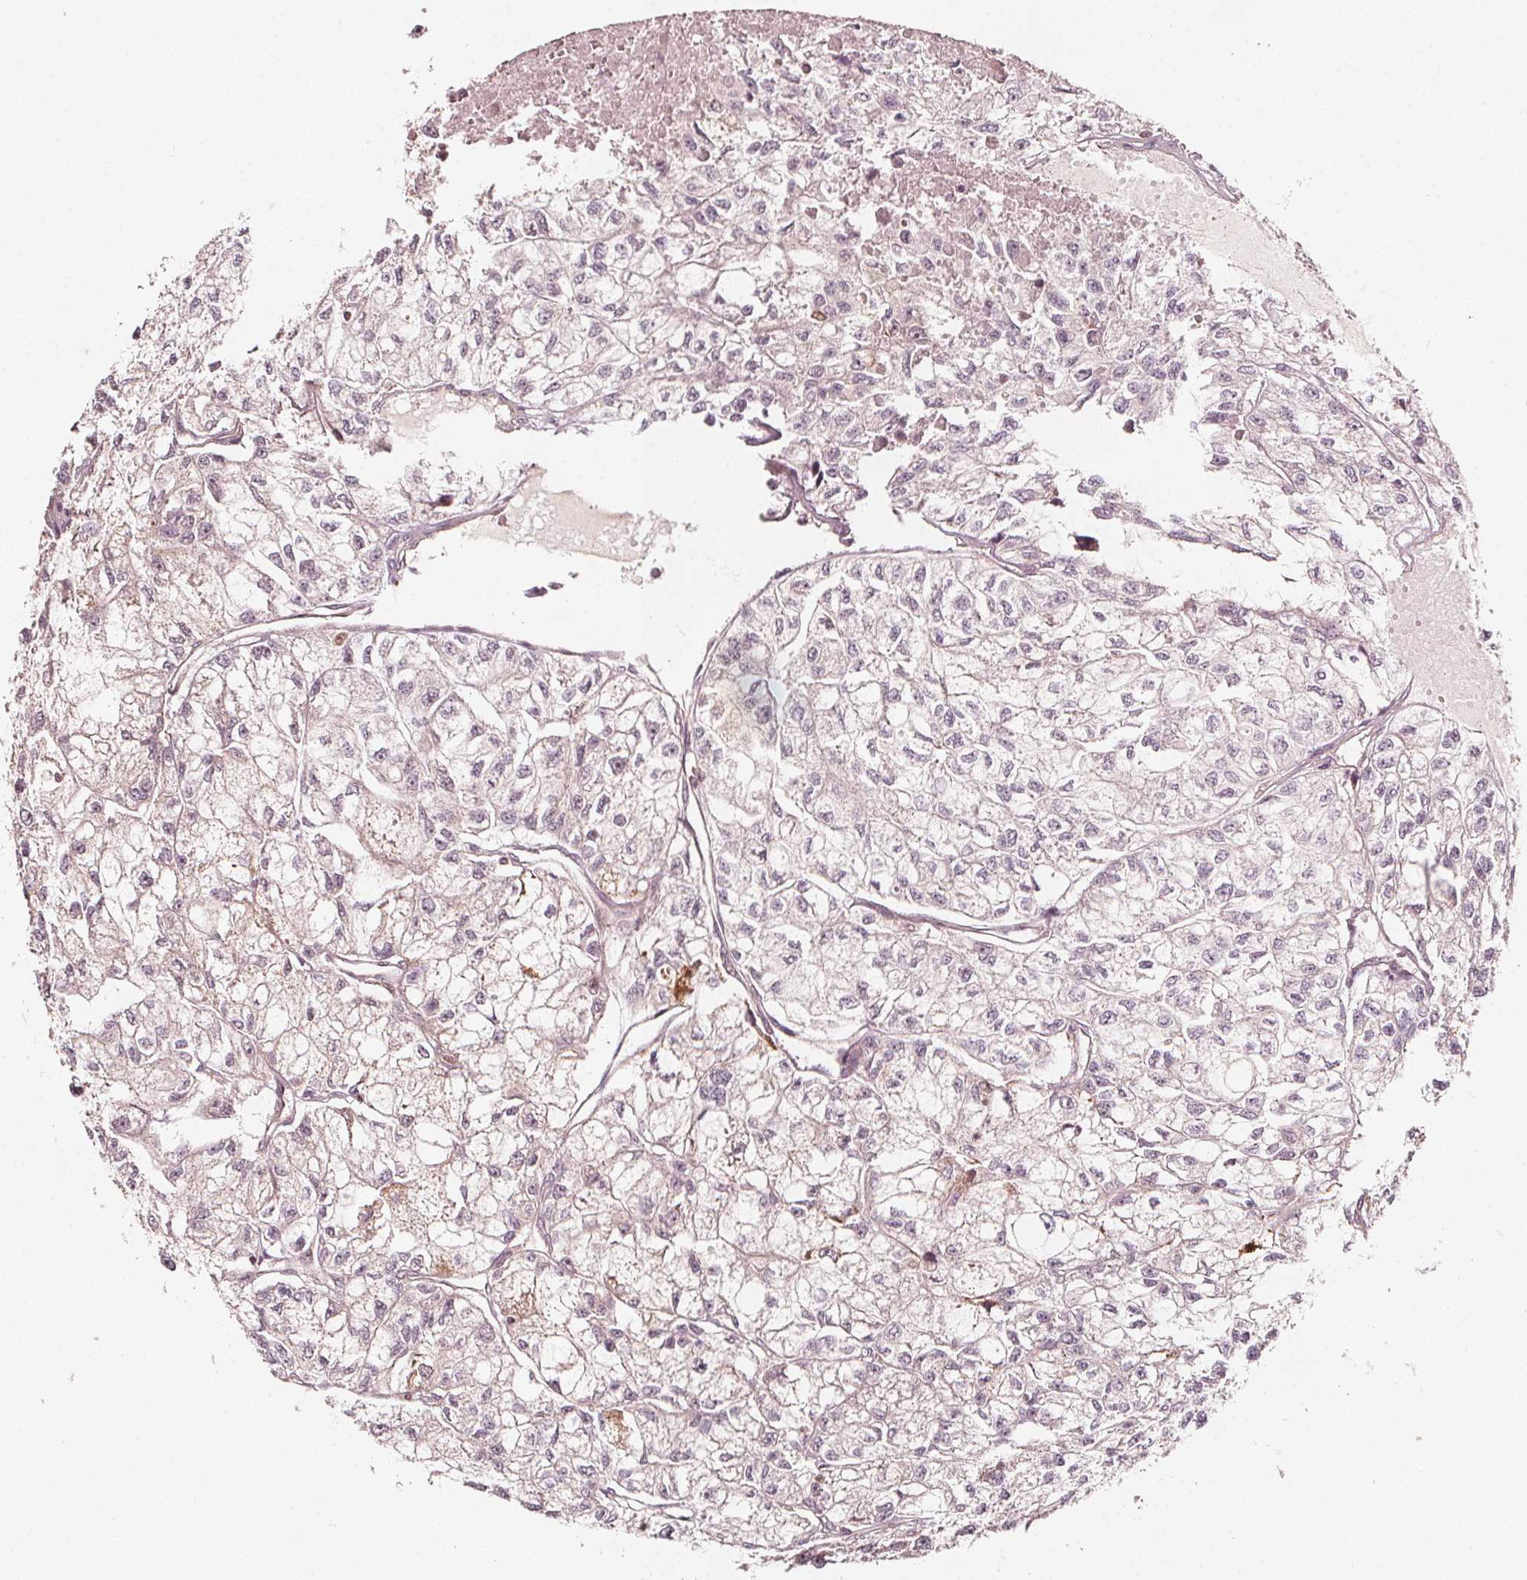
{"staining": {"intensity": "negative", "quantity": "none", "location": "none"}, "tissue": "renal cancer", "cell_type": "Tumor cells", "image_type": "cancer", "snomed": [{"axis": "morphology", "description": "Adenocarcinoma, NOS"}, {"axis": "topography", "description": "Kidney"}], "caption": "DAB (3,3'-diaminobenzidine) immunohistochemical staining of adenocarcinoma (renal) reveals no significant positivity in tumor cells. Brightfield microscopy of immunohistochemistry stained with DAB (brown) and hematoxylin (blue), captured at high magnification.", "gene": "AIP", "patient": {"sex": "male", "age": 56}}